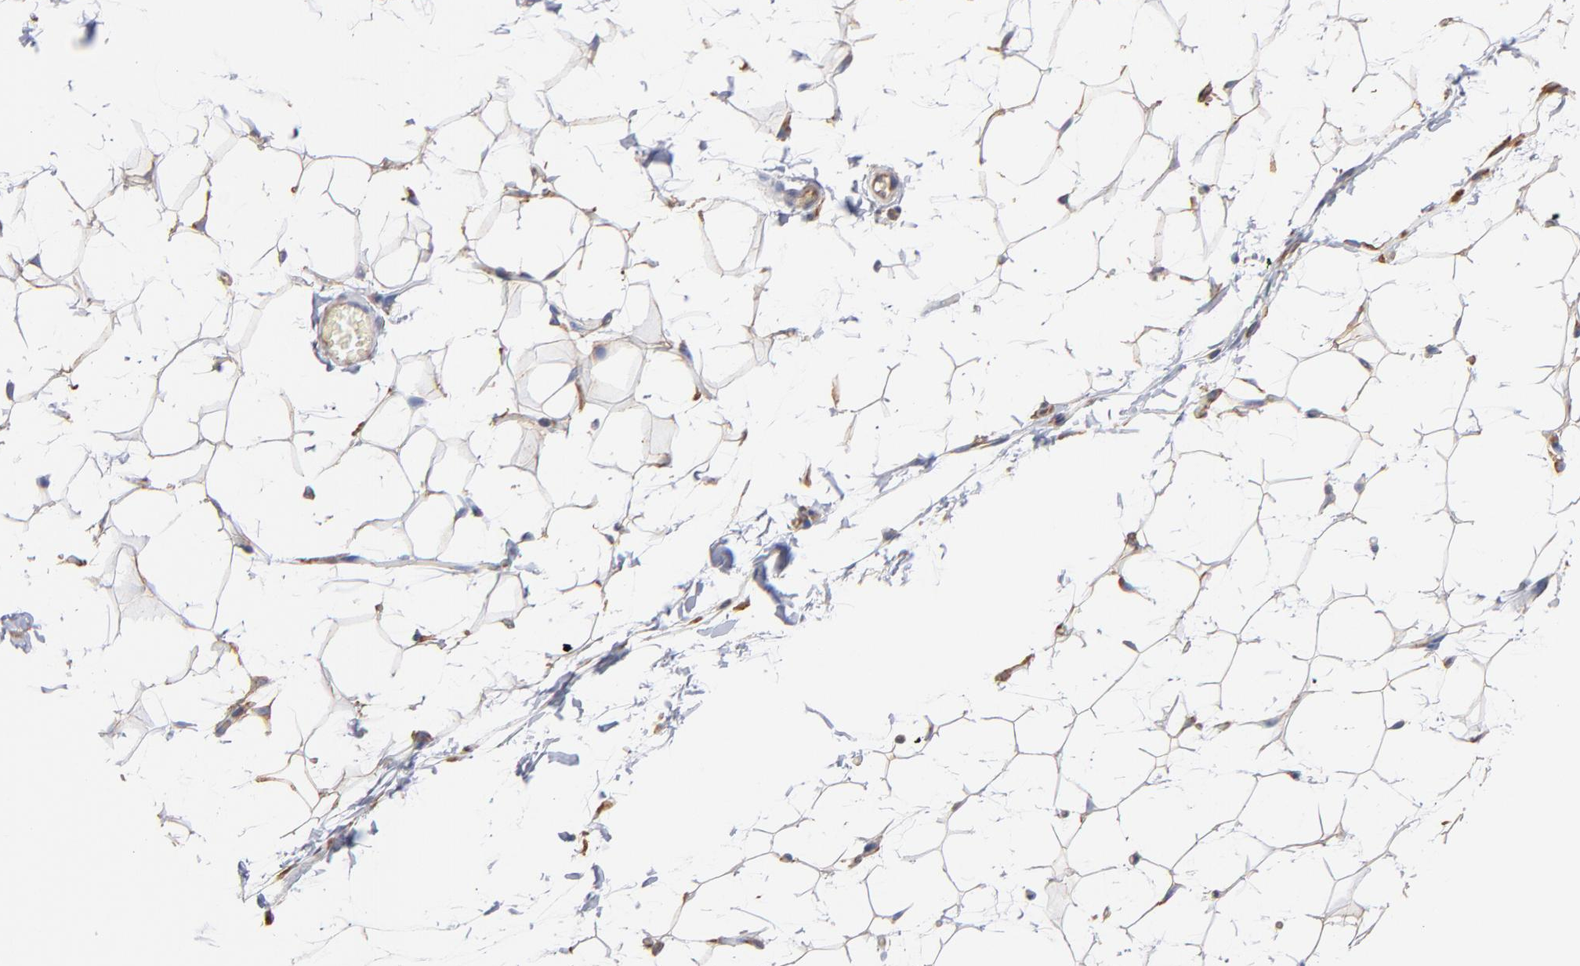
{"staining": {"intensity": "weak", "quantity": "25%-75%", "location": "cytoplasmic/membranous"}, "tissue": "adipose tissue", "cell_type": "Adipocytes", "image_type": "normal", "snomed": [{"axis": "morphology", "description": "Normal tissue, NOS"}, {"axis": "topography", "description": "Soft tissue"}], "caption": "Immunohistochemical staining of normal adipose tissue shows 25%-75% levels of weak cytoplasmic/membranous protein expression in approximately 25%-75% of adipocytes. The protein of interest is shown in brown color, while the nuclei are stained blue.", "gene": "RPL9", "patient": {"sex": "male", "age": 26}}